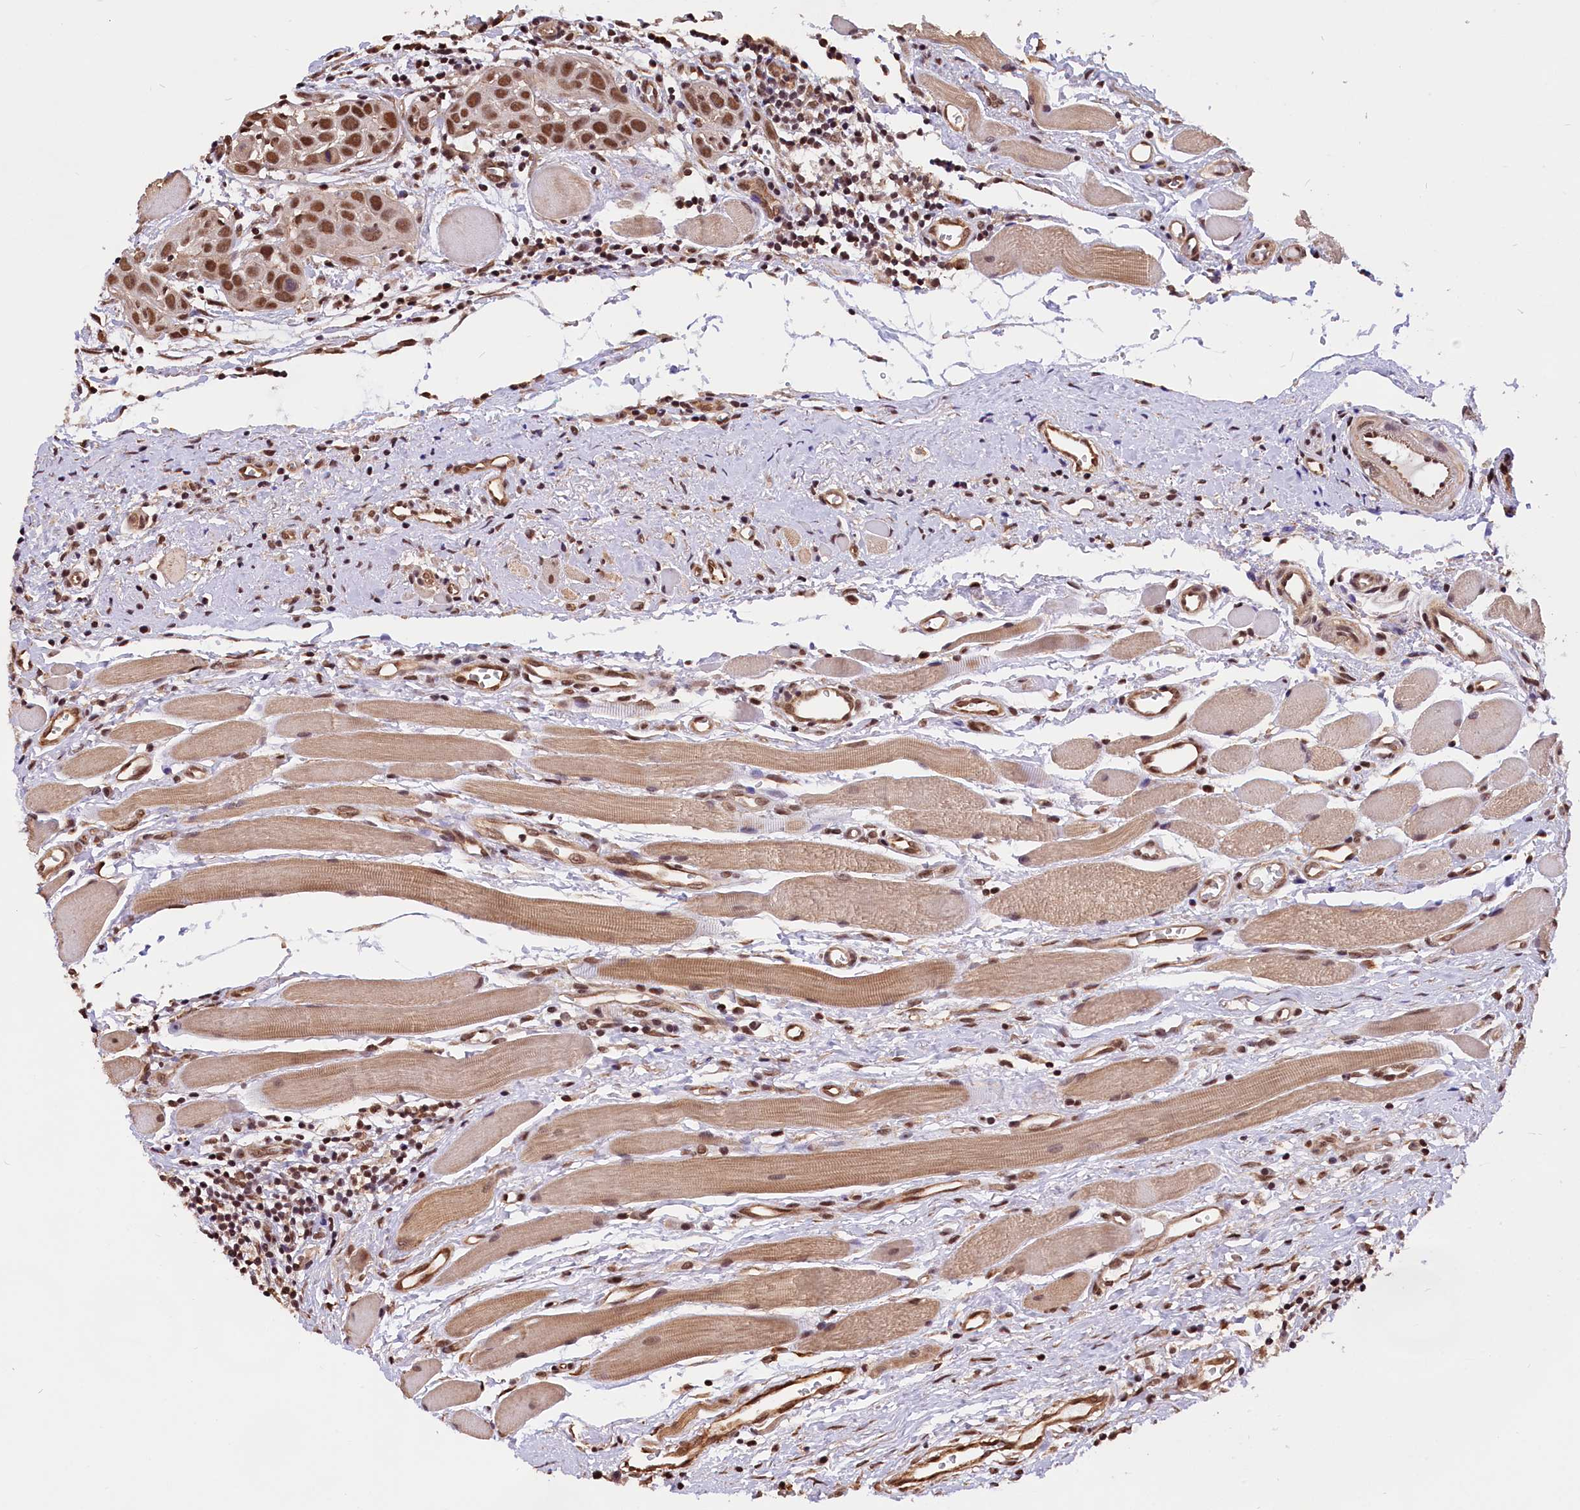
{"staining": {"intensity": "moderate", "quantity": ">75%", "location": "nuclear"}, "tissue": "head and neck cancer", "cell_type": "Tumor cells", "image_type": "cancer", "snomed": [{"axis": "morphology", "description": "Squamous cell carcinoma, NOS"}, {"axis": "topography", "description": "Oral tissue"}, {"axis": "topography", "description": "Head-Neck"}], "caption": "Immunohistochemical staining of head and neck cancer reveals medium levels of moderate nuclear protein positivity in approximately >75% of tumor cells.", "gene": "ZC3H4", "patient": {"sex": "female", "age": 50}}